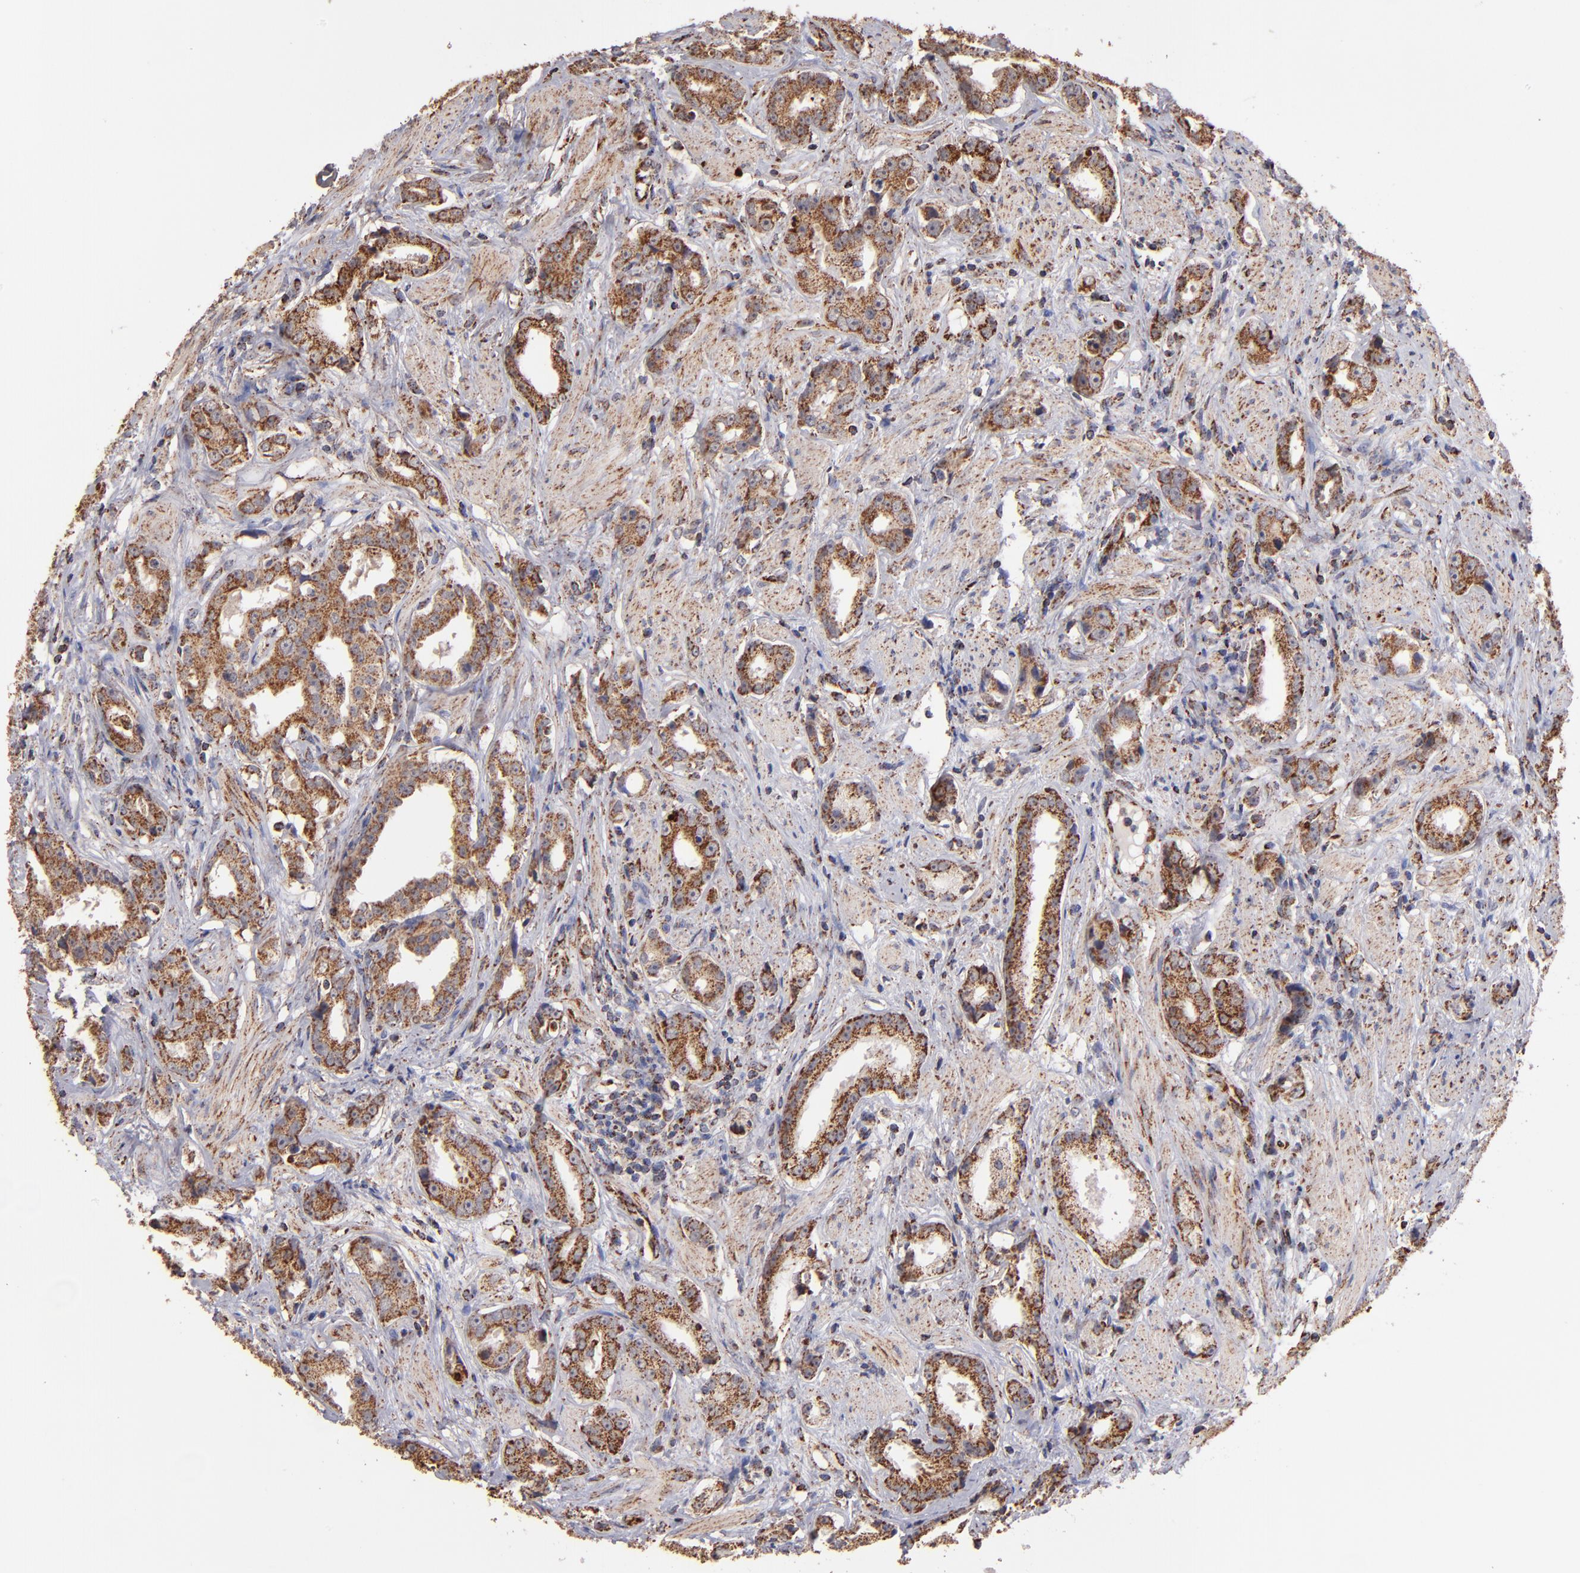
{"staining": {"intensity": "moderate", "quantity": ">75%", "location": "cytoplasmic/membranous"}, "tissue": "prostate cancer", "cell_type": "Tumor cells", "image_type": "cancer", "snomed": [{"axis": "morphology", "description": "Adenocarcinoma, Medium grade"}, {"axis": "topography", "description": "Prostate"}], "caption": "Human prostate cancer (medium-grade adenocarcinoma) stained with a protein marker shows moderate staining in tumor cells.", "gene": "DLST", "patient": {"sex": "male", "age": 53}}